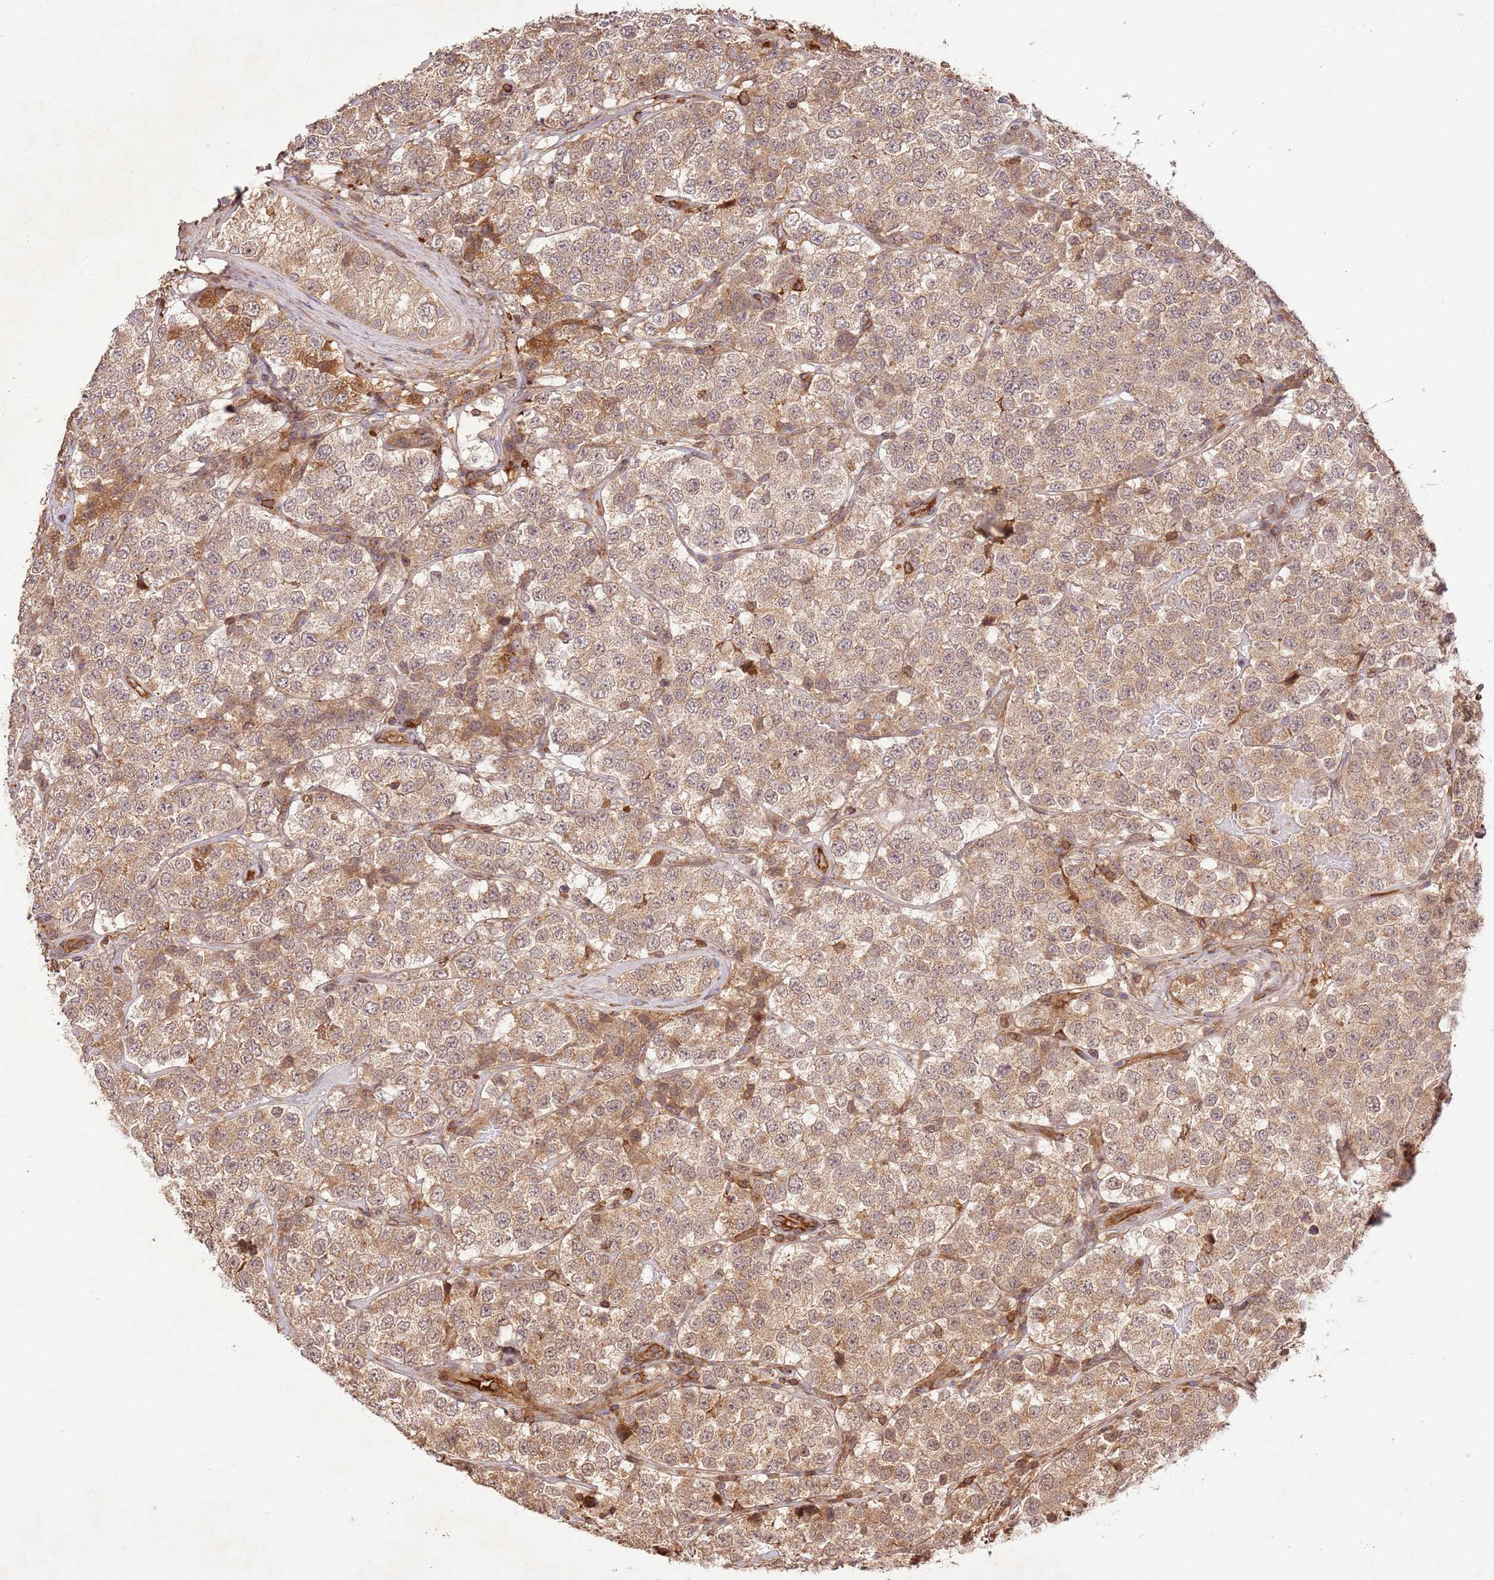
{"staining": {"intensity": "moderate", "quantity": ">75%", "location": "cytoplasmic/membranous"}, "tissue": "testis cancer", "cell_type": "Tumor cells", "image_type": "cancer", "snomed": [{"axis": "morphology", "description": "Seminoma, NOS"}, {"axis": "topography", "description": "Testis"}], "caption": "Testis cancer tissue shows moderate cytoplasmic/membranous positivity in about >75% of tumor cells", "gene": "KATNAL2", "patient": {"sex": "male", "age": 34}}